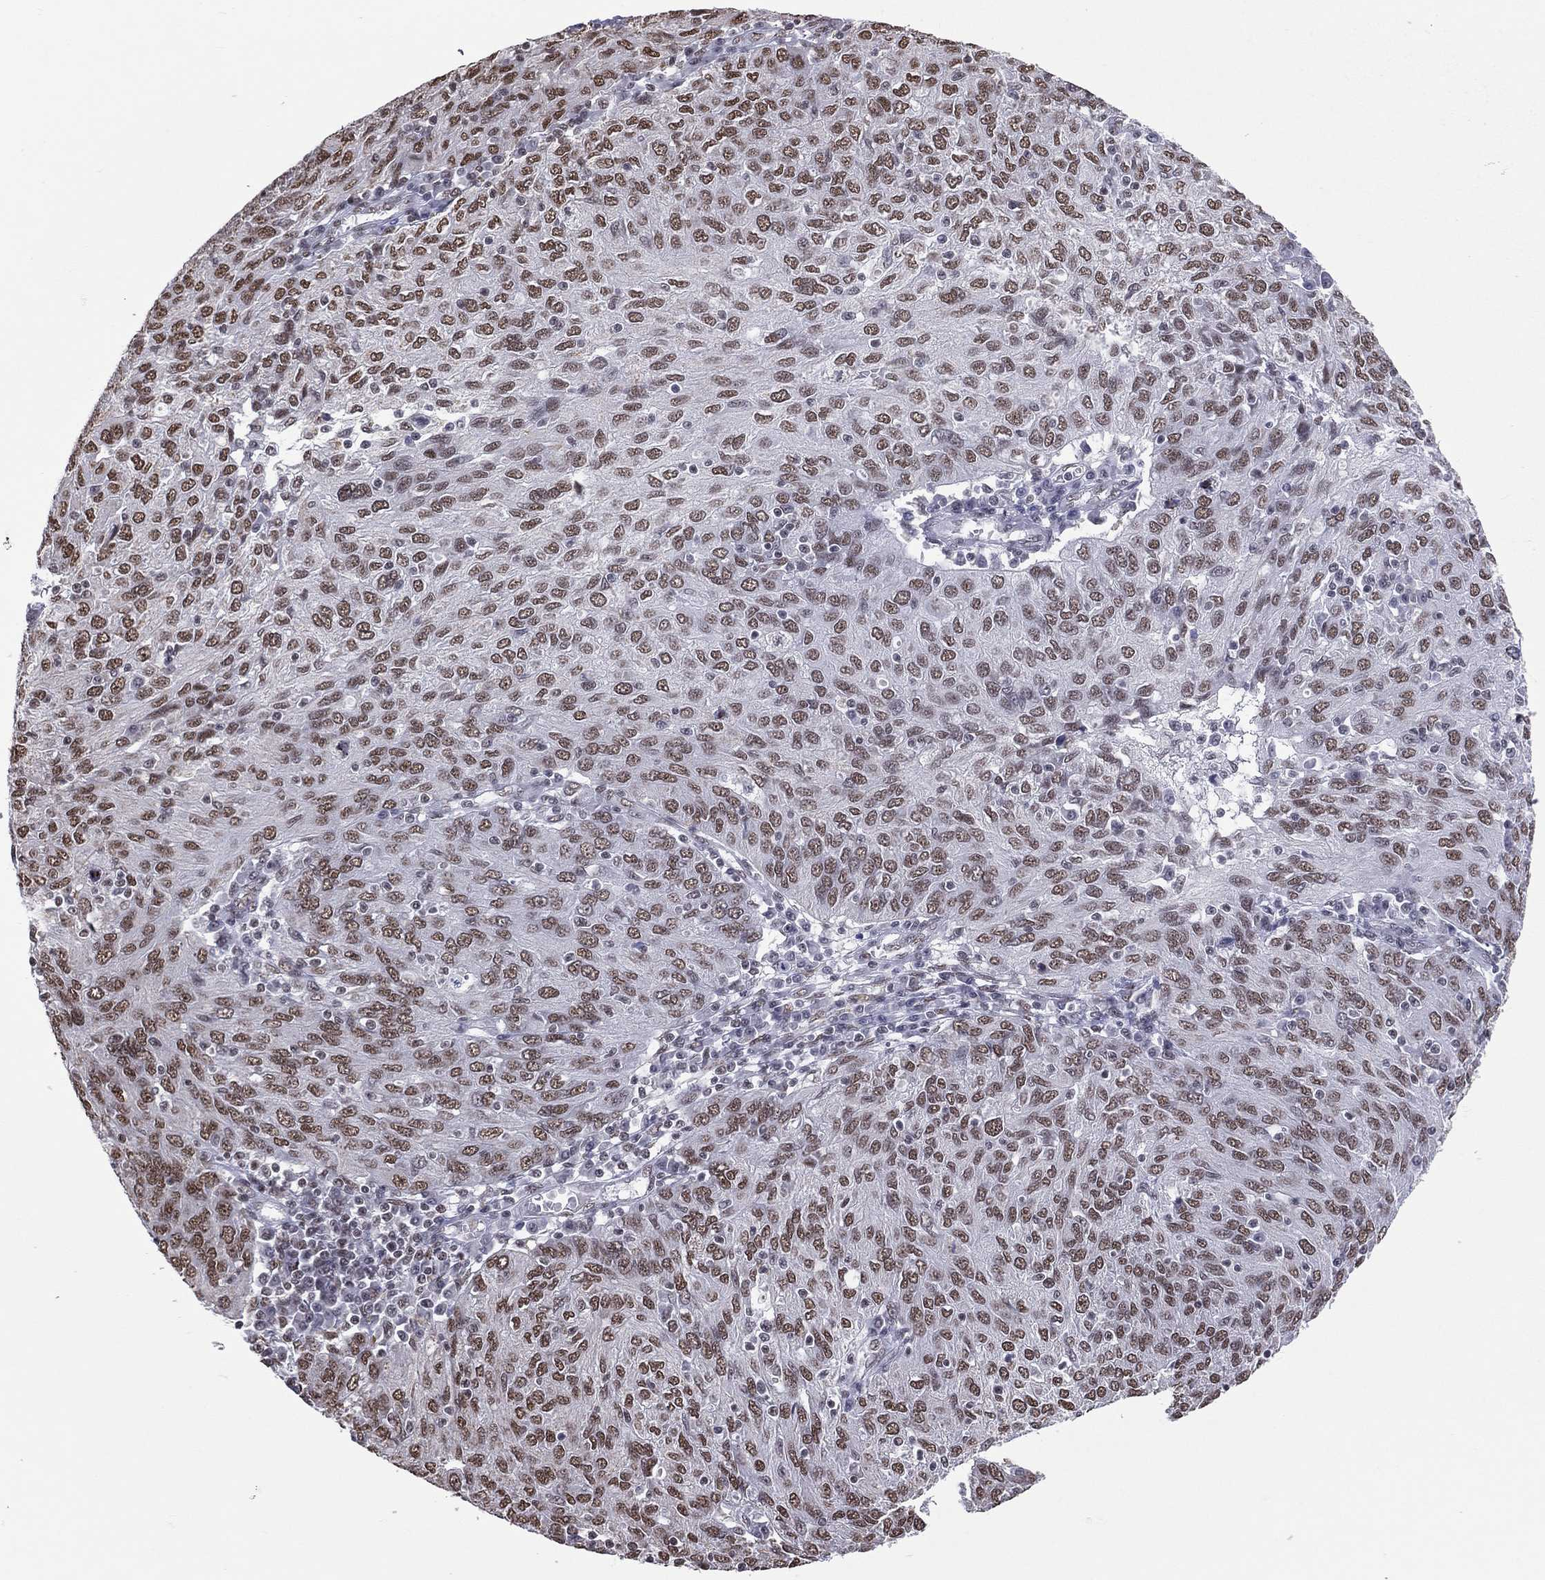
{"staining": {"intensity": "moderate", "quantity": ">75%", "location": "nuclear"}, "tissue": "ovarian cancer", "cell_type": "Tumor cells", "image_type": "cancer", "snomed": [{"axis": "morphology", "description": "Carcinoma, endometroid"}, {"axis": "topography", "description": "Ovary"}], "caption": "This is an image of IHC staining of ovarian cancer (endometroid carcinoma), which shows moderate expression in the nuclear of tumor cells.", "gene": "ZNF7", "patient": {"sex": "female", "age": 50}}